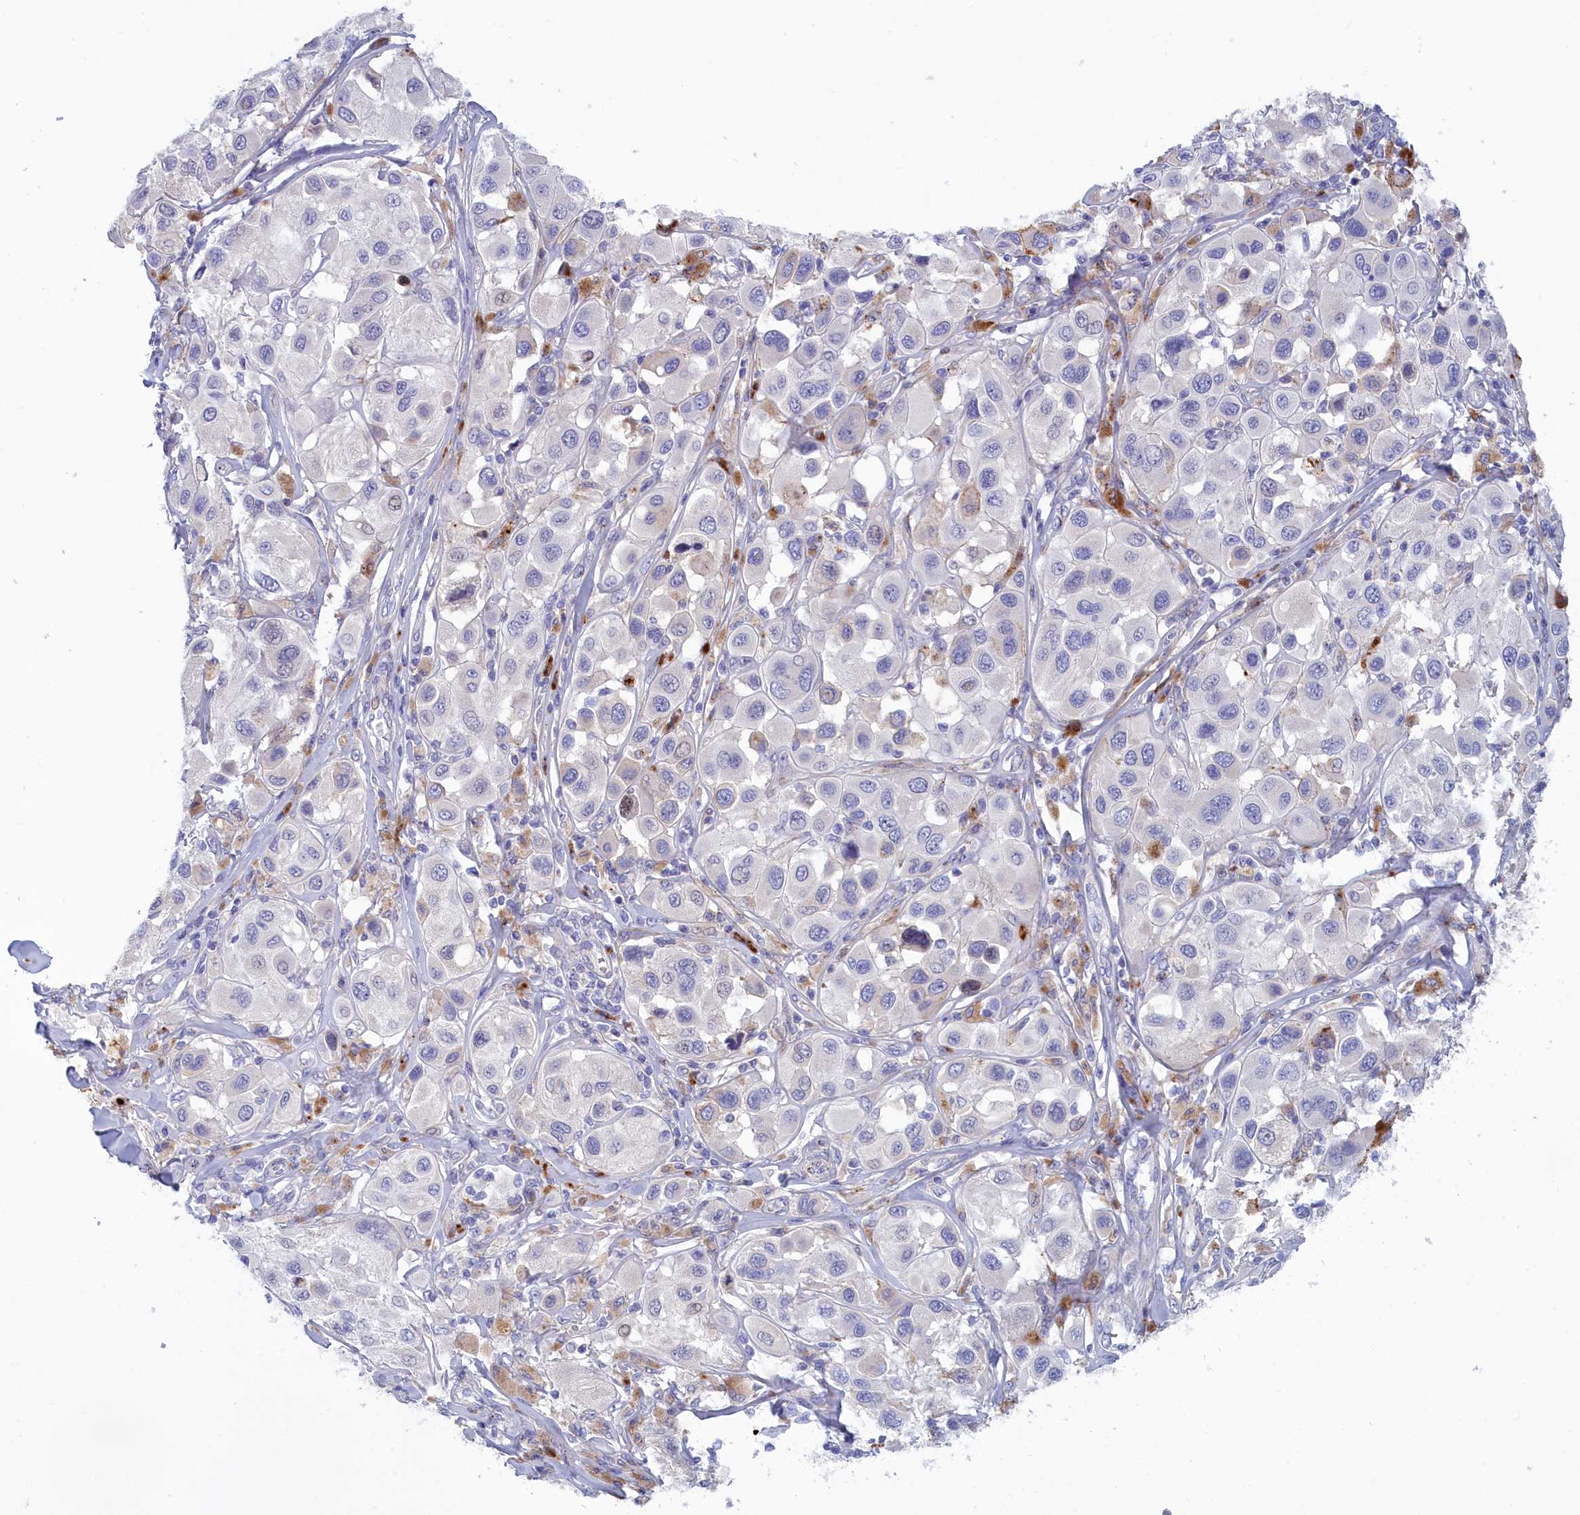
{"staining": {"intensity": "negative", "quantity": "none", "location": "none"}, "tissue": "melanoma", "cell_type": "Tumor cells", "image_type": "cancer", "snomed": [{"axis": "morphology", "description": "Malignant melanoma, Metastatic site"}, {"axis": "topography", "description": "Skin"}], "caption": "Immunohistochemistry histopathology image of neoplastic tissue: human malignant melanoma (metastatic site) stained with DAB (3,3'-diaminobenzidine) demonstrates no significant protein positivity in tumor cells.", "gene": "WDR6", "patient": {"sex": "male", "age": 41}}